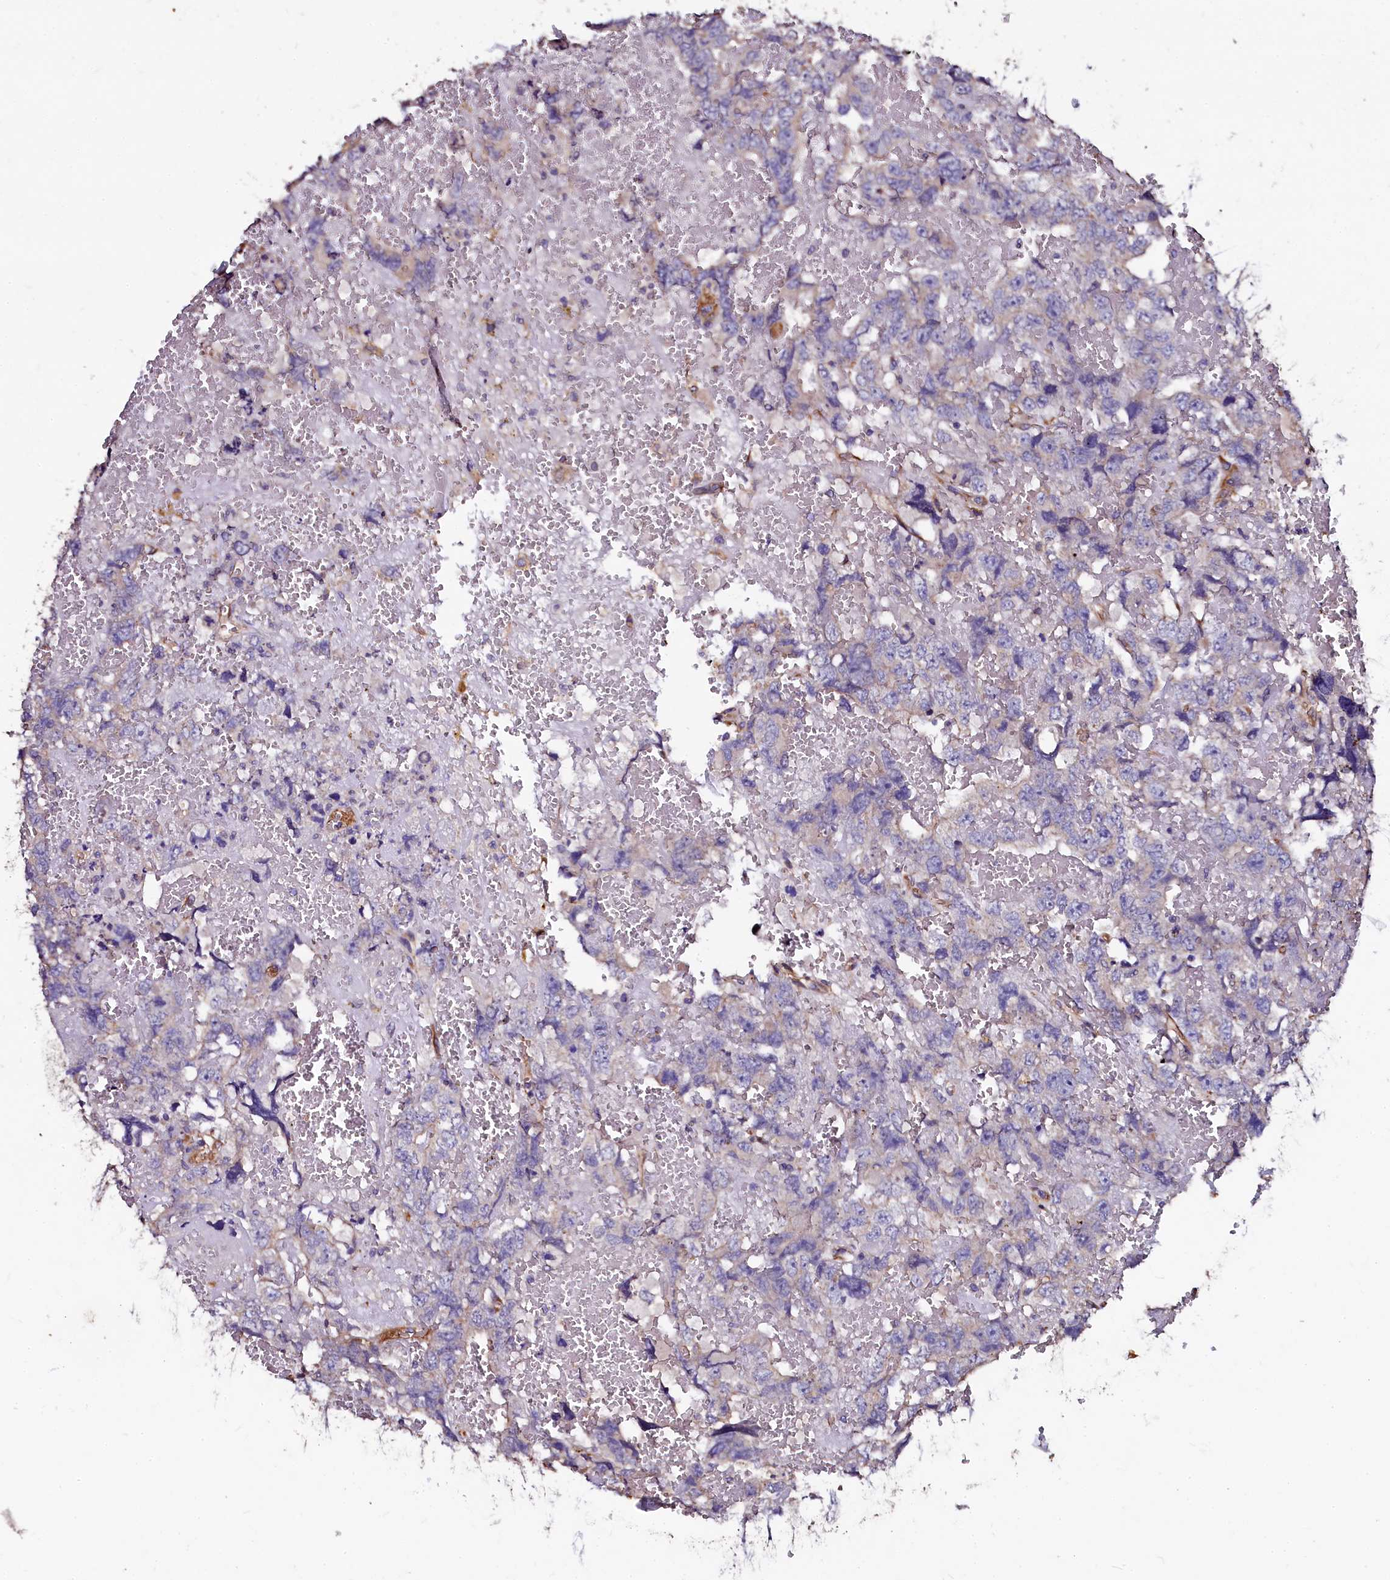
{"staining": {"intensity": "negative", "quantity": "none", "location": "none"}, "tissue": "testis cancer", "cell_type": "Tumor cells", "image_type": "cancer", "snomed": [{"axis": "morphology", "description": "Carcinoma, Embryonal, NOS"}, {"axis": "topography", "description": "Testis"}], "caption": "This is an immunohistochemistry photomicrograph of testis cancer. There is no positivity in tumor cells.", "gene": "APPL2", "patient": {"sex": "male", "age": 45}}